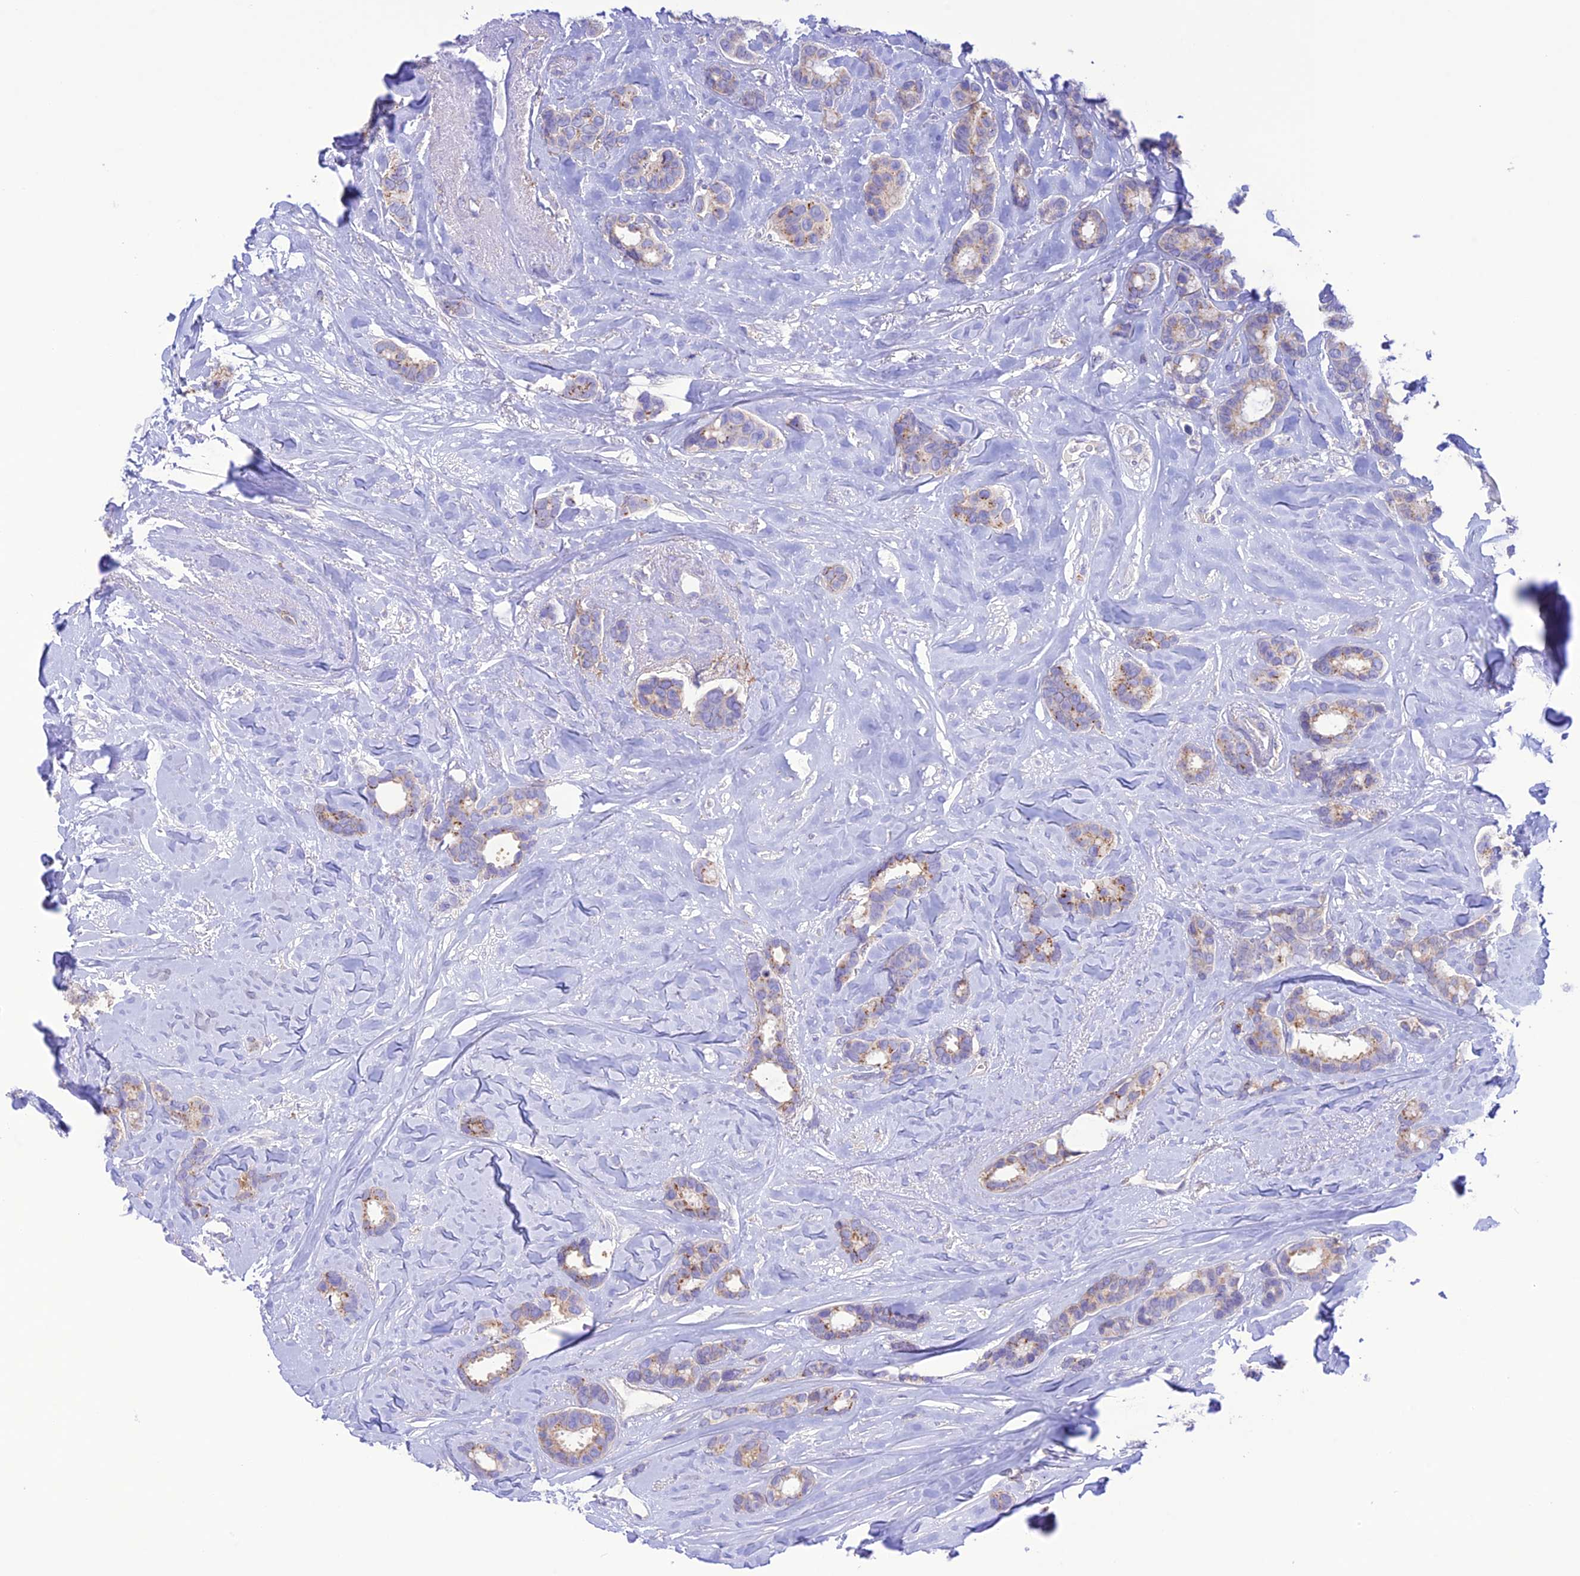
{"staining": {"intensity": "moderate", "quantity": "<25%", "location": "cytoplasmic/membranous"}, "tissue": "breast cancer", "cell_type": "Tumor cells", "image_type": "cancer", "snomed": [{"axis": "morphology", "description": "Duct carcinoma"}, {"axis": "topography", "description": "Breast"}], "caption": "The photomicrograph exhibits staining of breast cancer (intraductal carcinoma), revealing moderate cytoplasmic/membranous protein positivity (brown color) within tumor cells.", "gene": "CHSY3", "patient": {"sex": "female", "age": 87}}